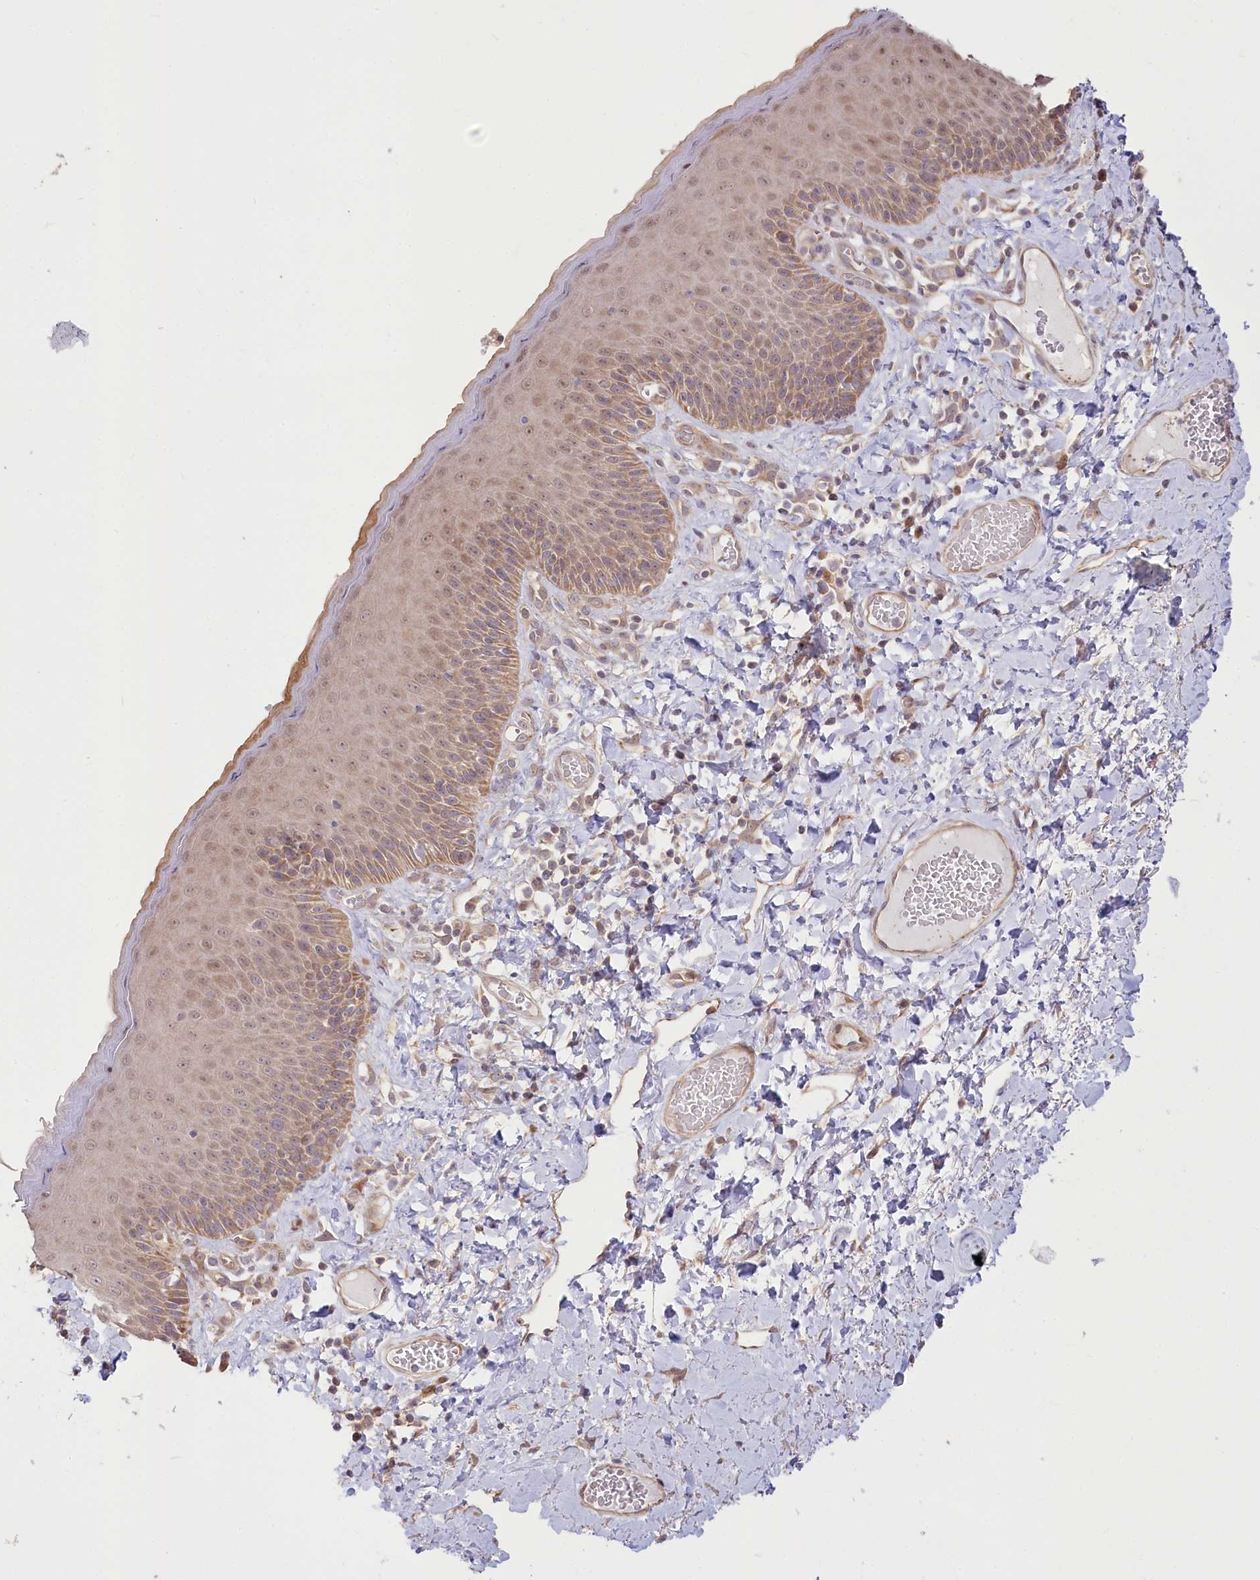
{"staining": {"intensity": "moderate", "quantity": ">75%", "location": "cytoplasmic/membranous,nuclear"}, "tissue": "skin", "cell_type": "Epidermal cells", "image_type": "normal", "snomed": [{"axis": "morphology", "description": "Normal tissue, NOS"}, {"axis": "topography", "description": "Anal"}], "caption": "Unremarkable skin exhibits moderate cytoplasmic/membranous,nuclear positivity in approximately >75% of epidermal cells (Brightfield microscopy of DAB IHC at high magnification)..", "gene": "CEP70", "patient": {"sex": "male", "age": 69}}